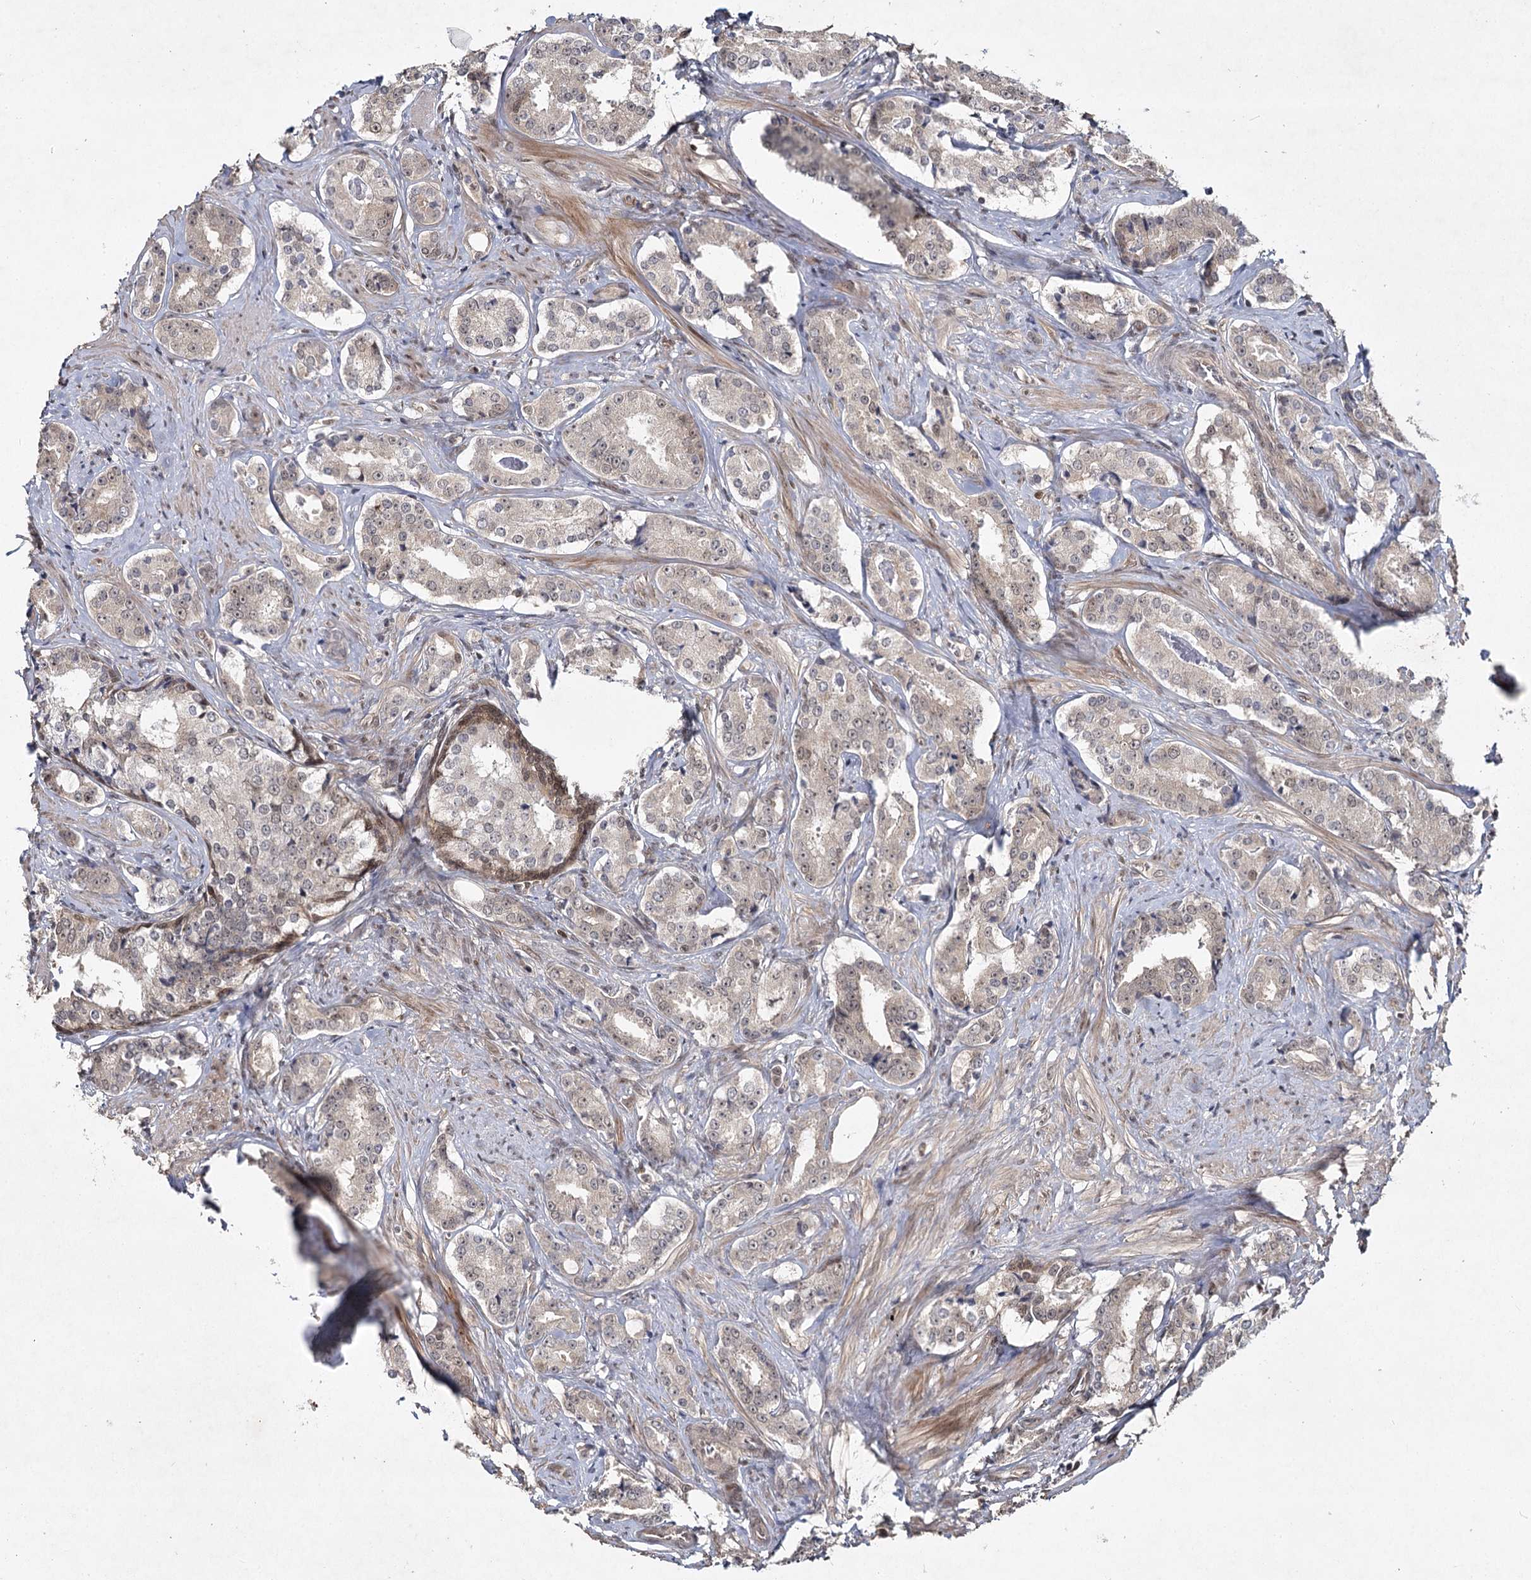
{"staining": {"intensity": "negative", "quantity": "none", "location": "none"}, "tissue": "prostate cancer", "cell_type": "Tumor cells", "image_type": "cancer", "snomed": [{"axis": "morphology", "description": "Adenocarcinoma, High grade"}, {"axis": "topography", "description": "Prostate"}], "caption": "Tumor cells are negative for brown protein staining in high-grade adenocarcinoma (prostate).", "gene": "DCUN1D4", "patient": {"sex": "male", "age": 58}}